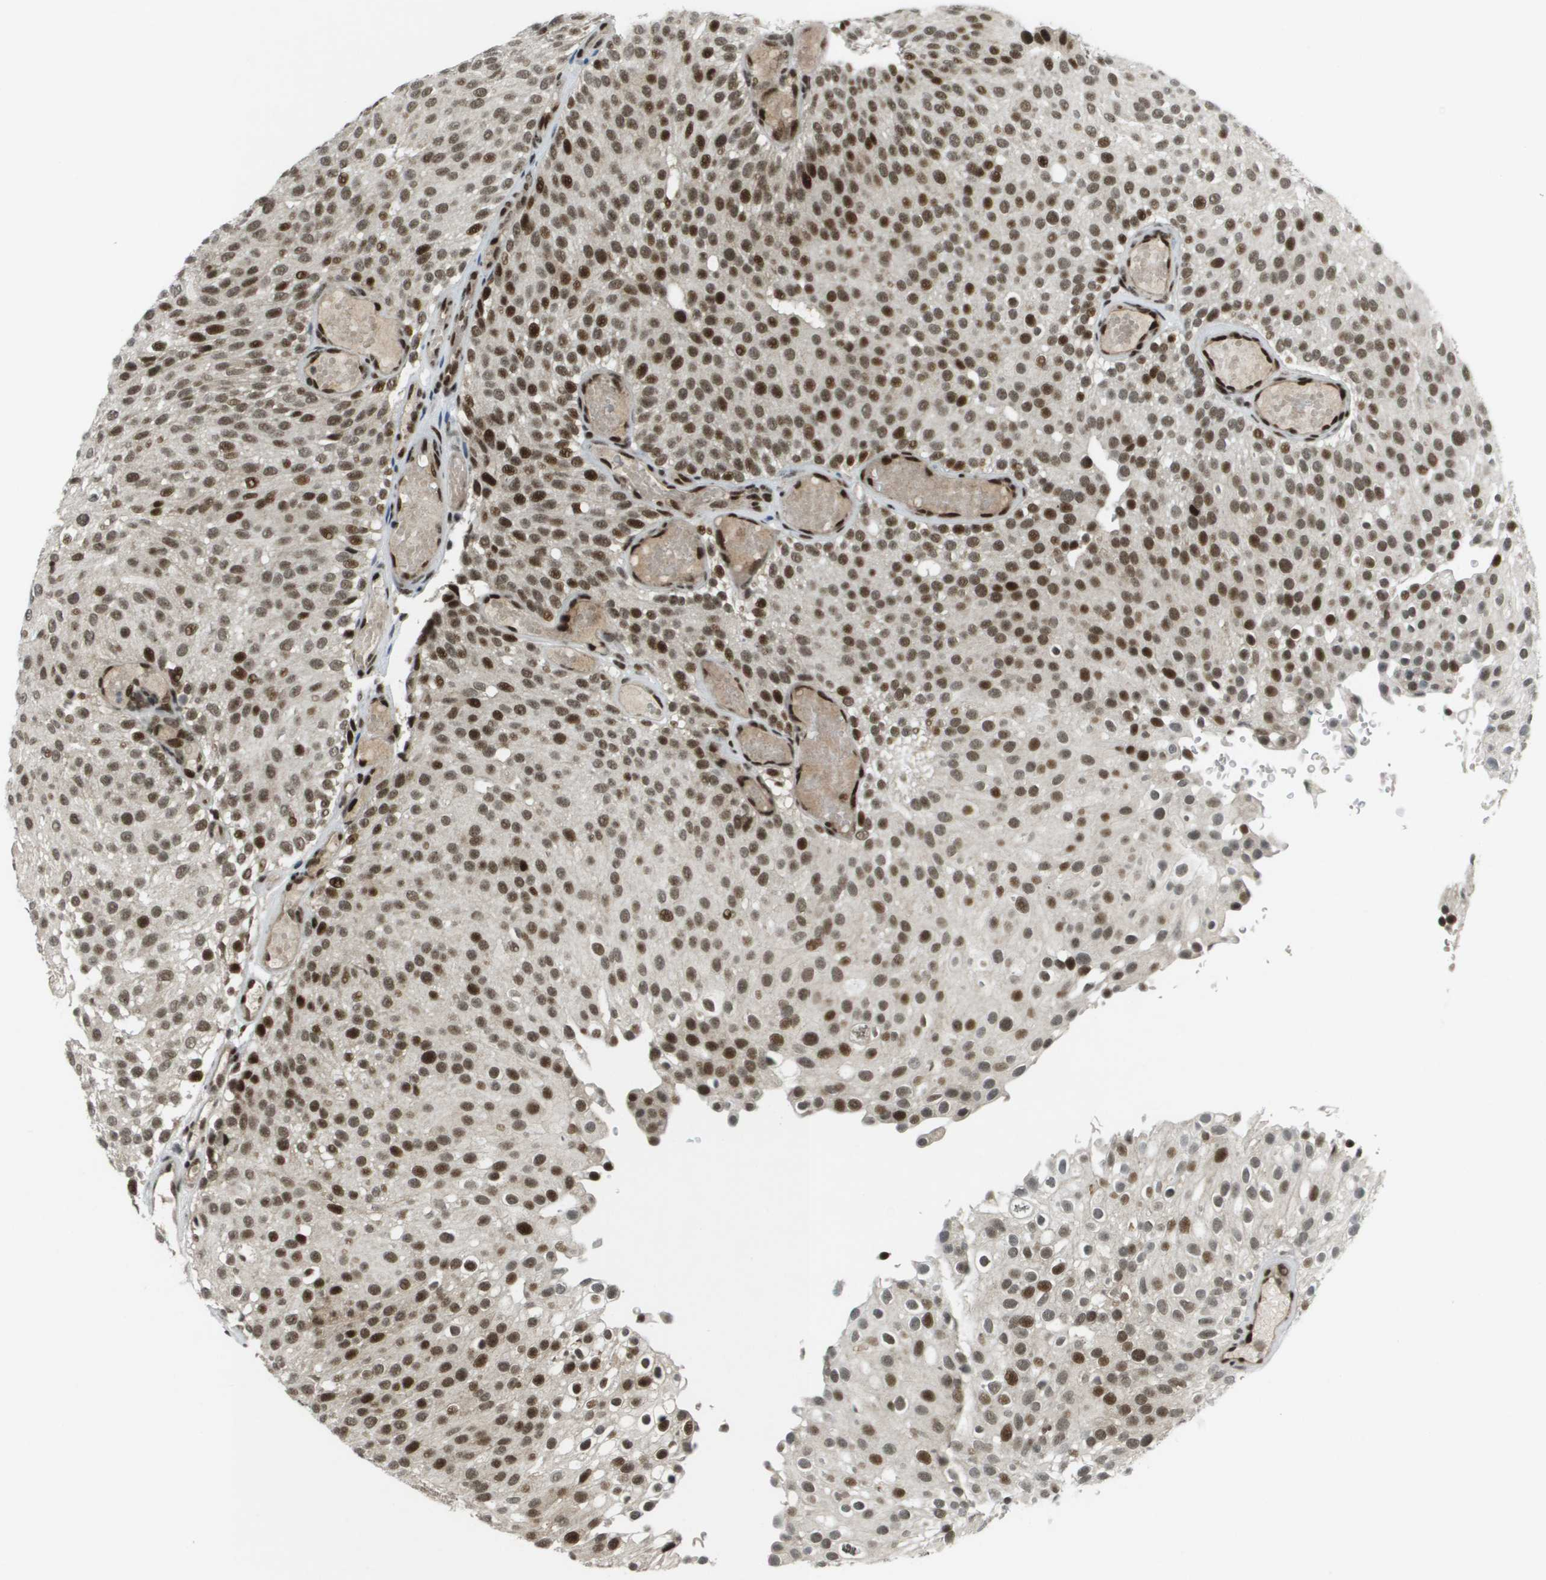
{"staining": {"intensity": "strong", "quantity": ">75%", "location": "nuclear"}, "tissue": "urothelial cancer", "cell_type": "Tumor cells", "image_type": "cancer", "snomed": [{"axis": "morphology", "description": "Urothelial carcinoma, Low grade"}, {"axis": "topography", "description": "Urinary bladder"}], "caption": "Urothelial cancer tissue reveals strong nuclear expression in approximately >75% of tumor cells The staining was performed using DAB (3,3'-diaminobenzidine) to visualize the protein expression in brown, while the nuclei were stained in blue with hematoxylin (Magnification: 20x).", "gene": "IRF7", "patient": {"sex": "male", "age": 78}}